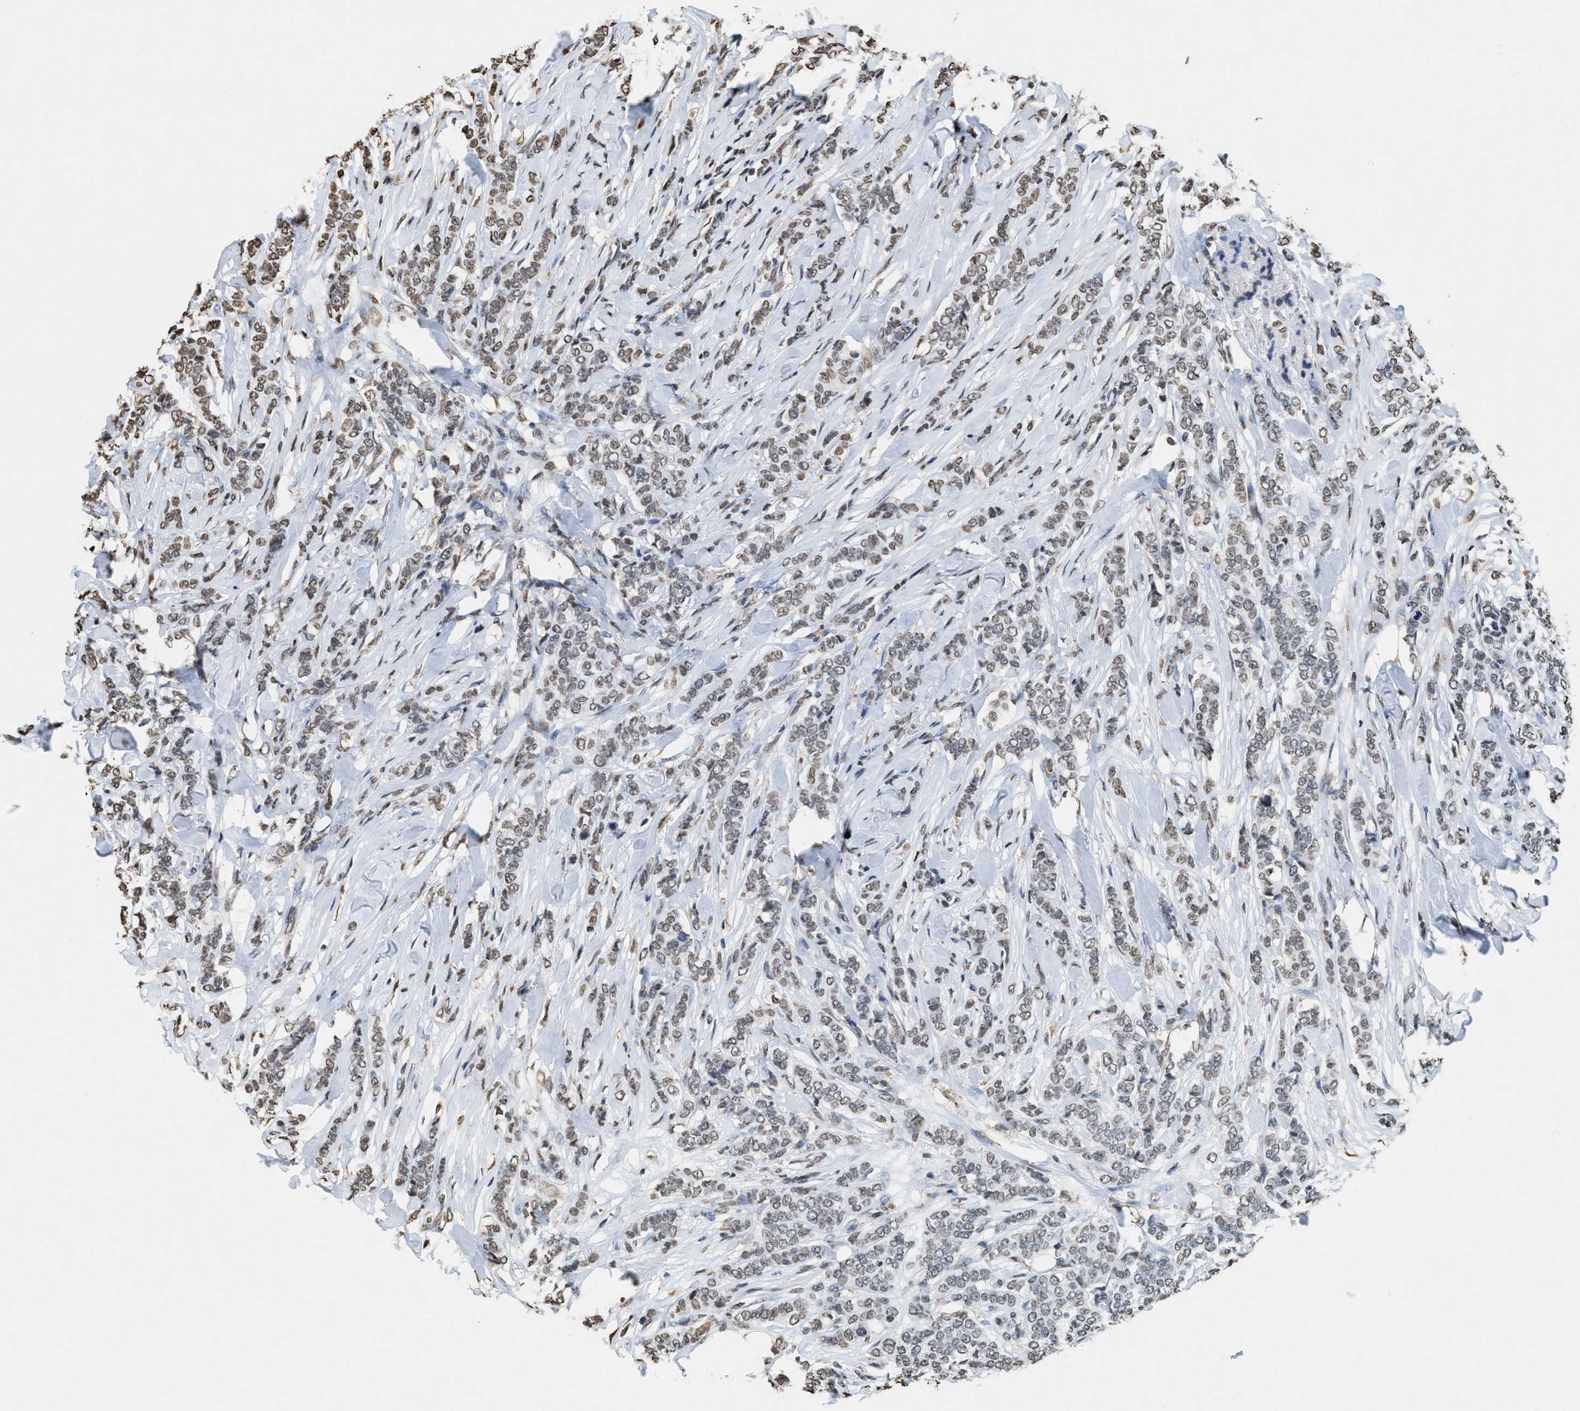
{"staining": {"intensity": "weak", "quantity": "25%-75%", "location": "nuclear"}, "tissue": "breast cancer", "cell_type": "Tumor cells", "image_type": "cancer", "snomed": [{"axis": "morphology", "description": "Lobular carcinoma"}, {"axis": "topography", "description": "Skin"}, {"axis": "topography", "description": "Breast"}], "caption": "Breast lobular carcinoma stained for a protein reveals weak nuclear positivity in tumor cells.", "gene": "NUP88", "patient": {"sex": "female", "age": 46}}